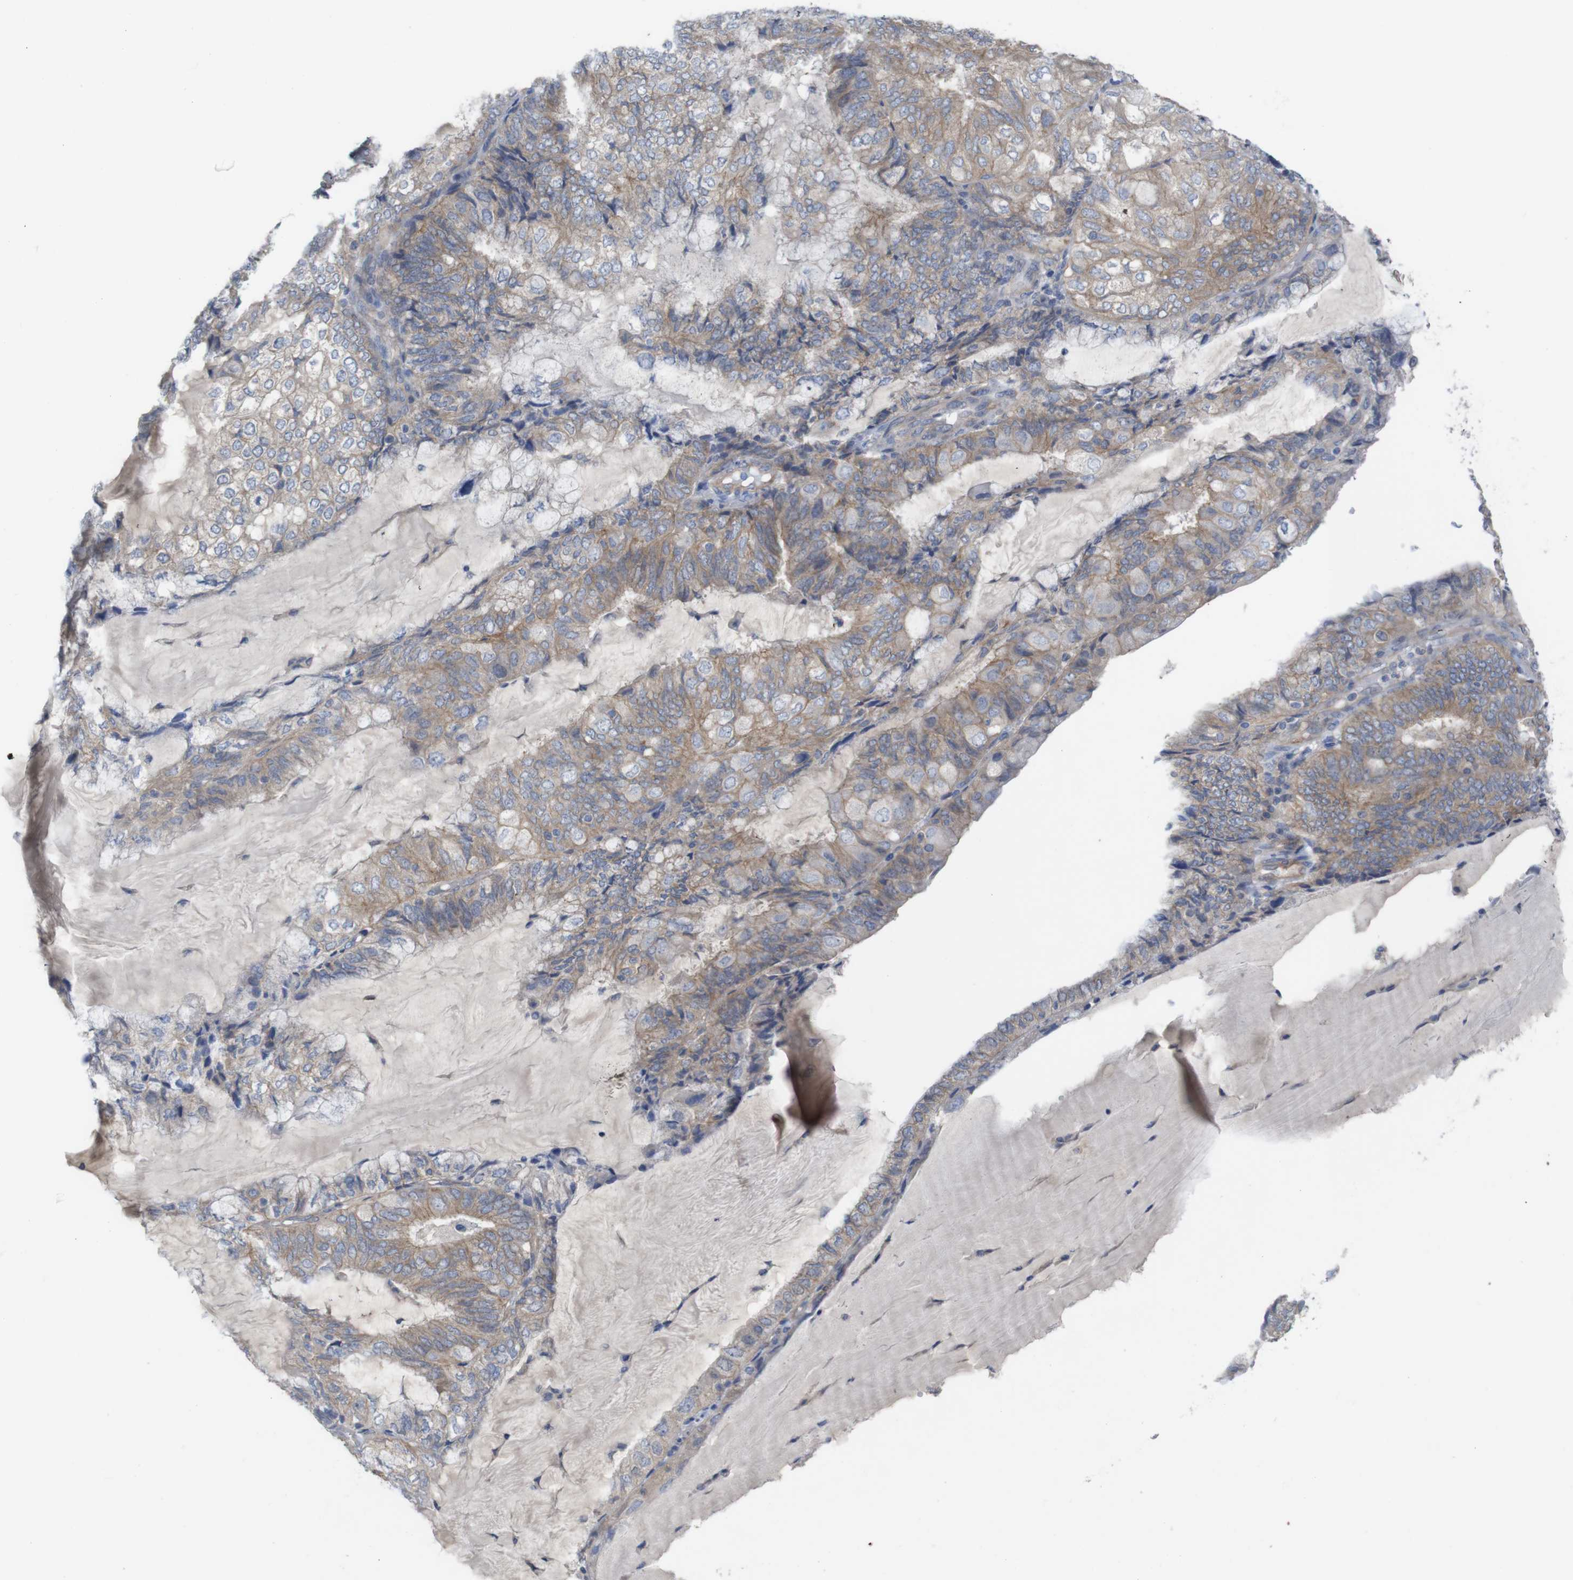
{"staining": {"intensity": "moderate", "quantity": "25%-75%", "location": "cytoplasmic/membranous"}, "tissue": "endometrial cancer", "cell_type": "Tumor cells", "image_type": "cancer", "snomed": [{"axis": "morphology", "description": "Adenocarcinoma, NOS"}, {"axis": "topography", "description": "Endometrium"}], "caption": "A brown stain labels moderate cytoplasmic/membranous expression of a protein in human endometrial cancer (adenocarcinoma) tumor cells. (DAB = brown stain, brightfield microscopy at high magnification).", "gene": "KIDINS220", "patient": {"sex": "female", "age": 81}}